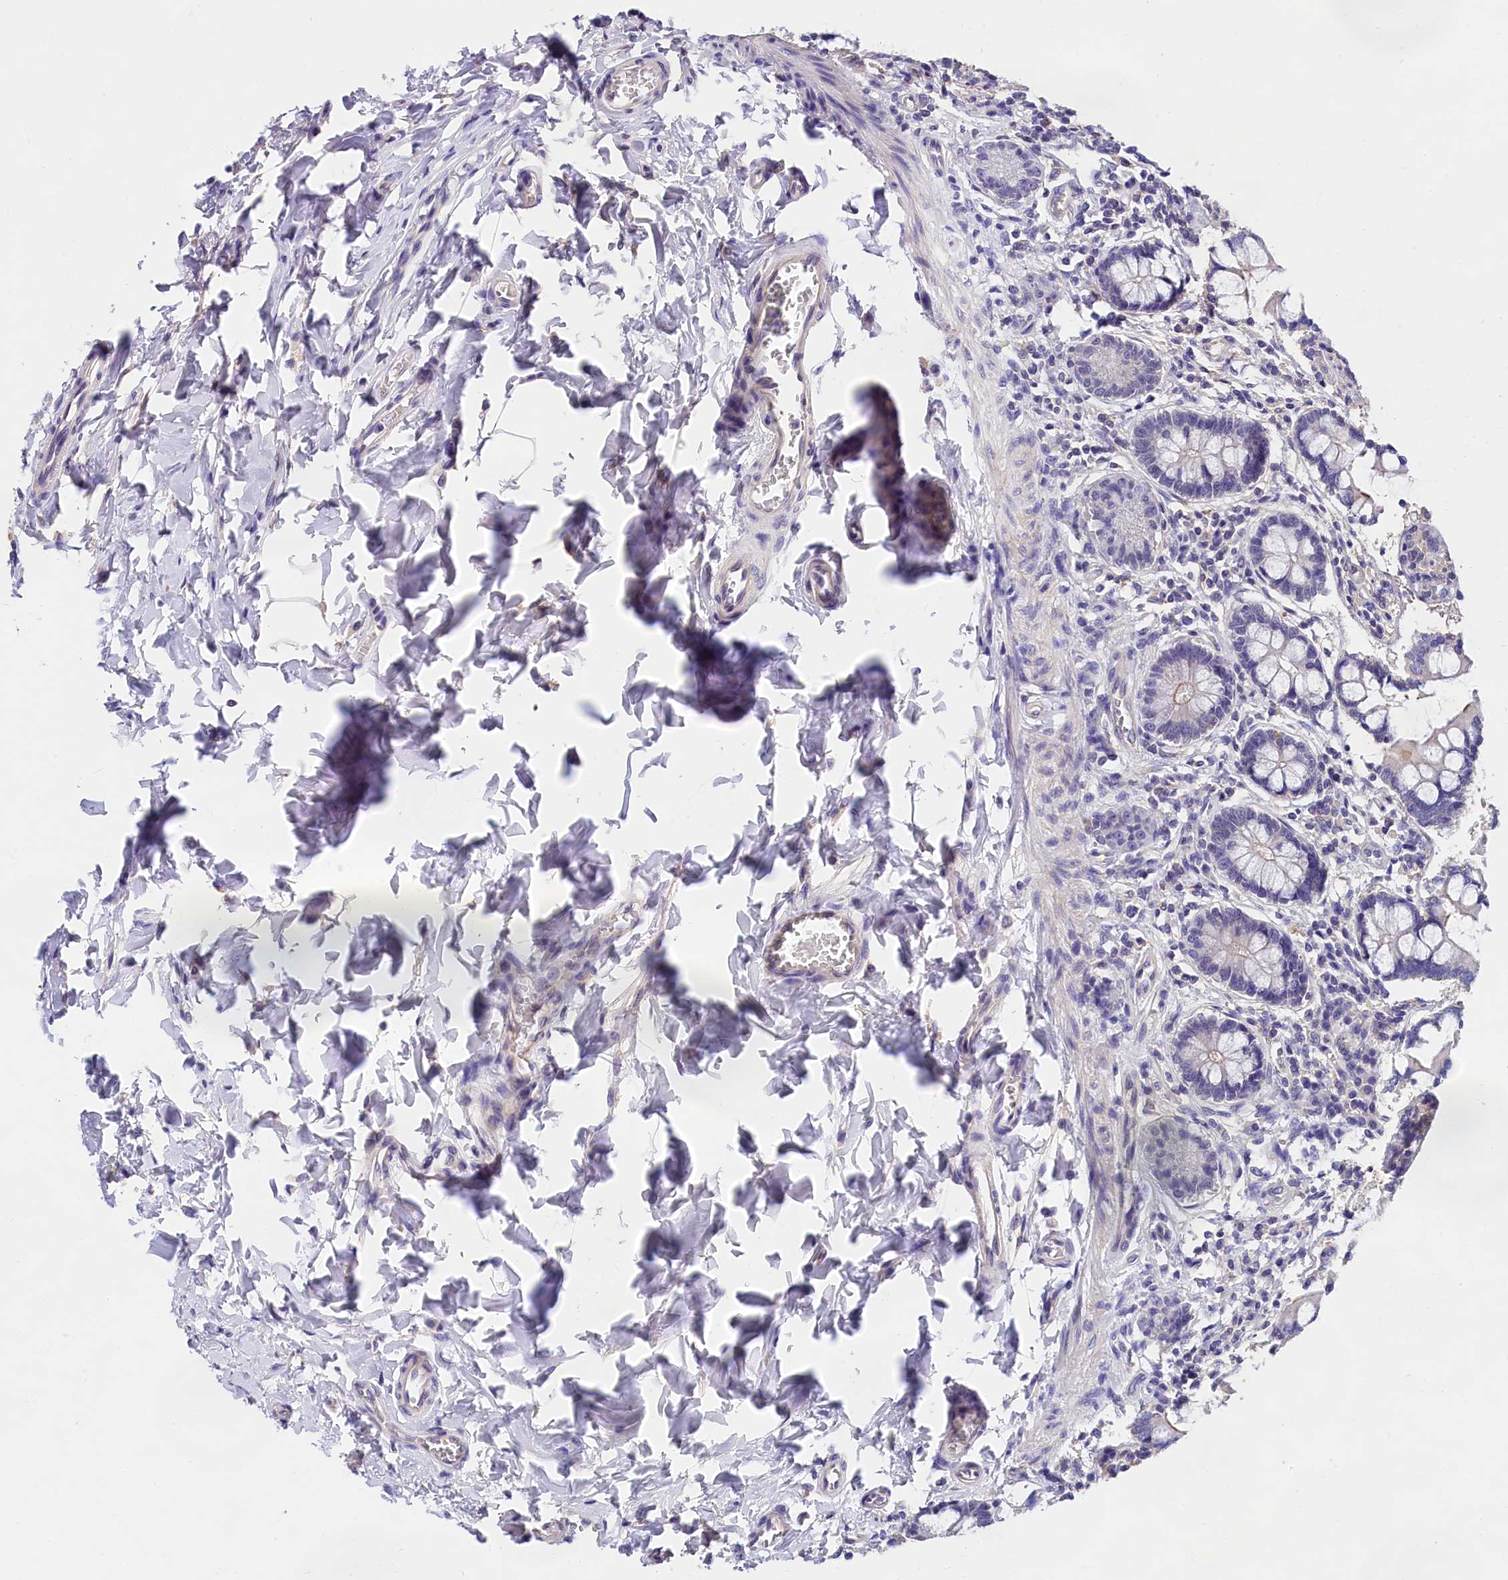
{"staining": {"intensity": "weak", "quantity": "25%-75%", "location": "cytoplasmic/membranous"}, "tissue": "small intestine", "cell_type": "Glandular cells", "image_type": "normal", "snomed": [{"axis": "morphology", "description": "Normal tissue, NOS"}, {"axis": "topography", "description": "Small intestine"}], "caption": "A brown stain highlights weak cytoplasmic/membranous staining of a protein in glandular cells of normal small intestine. Using DAB (3,3'-diaminobenzidine) (brown) and hematoxylin (blue) stains, captured at high magnification using brightfield microscopy.", "gene": "OAS3", "patient": {"sex": "male", "age": 52}}